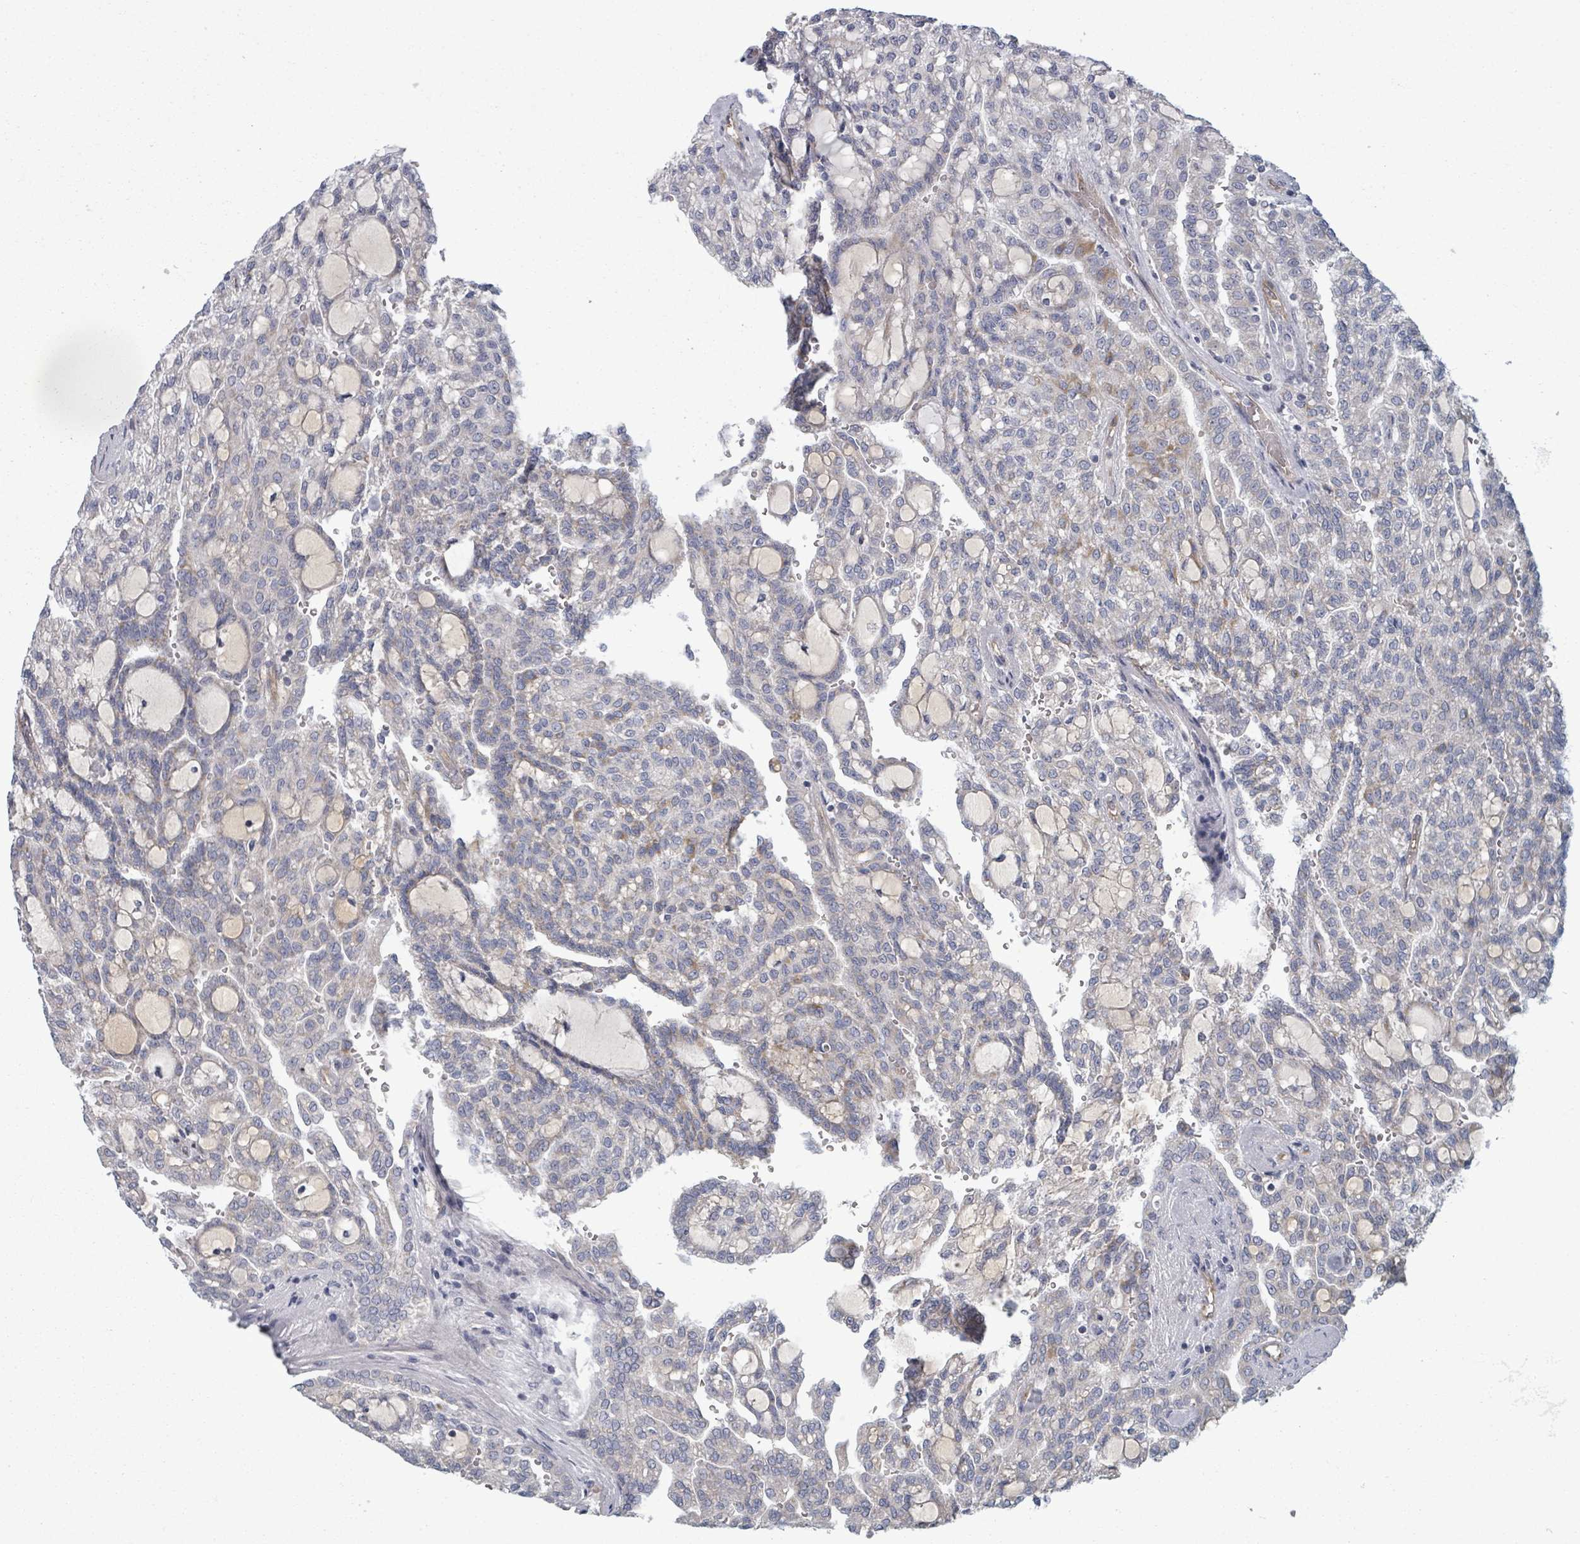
{"staining": {"intensity": "weak", "quantity": "<25%", "location": "cytoplasmic/membranous"}, "tissue": "renal cancer", "cell_type": "Tumor cells", "image_type": "cancer", "snomed": [{"axis": "morphology", "description": "Adenocarcinoma, NOS"}, {"axis": "topography", "description": "Kidney"}], "caption": "Tumor cells show no significant protein staining in renal adenocarcinoma. (DAB immunohistochemistry (IHC) visualized using brightfield microscopy, high magnification).", "gene": "FKBP1A", "patient": {"sex": "male", "age": 63}}